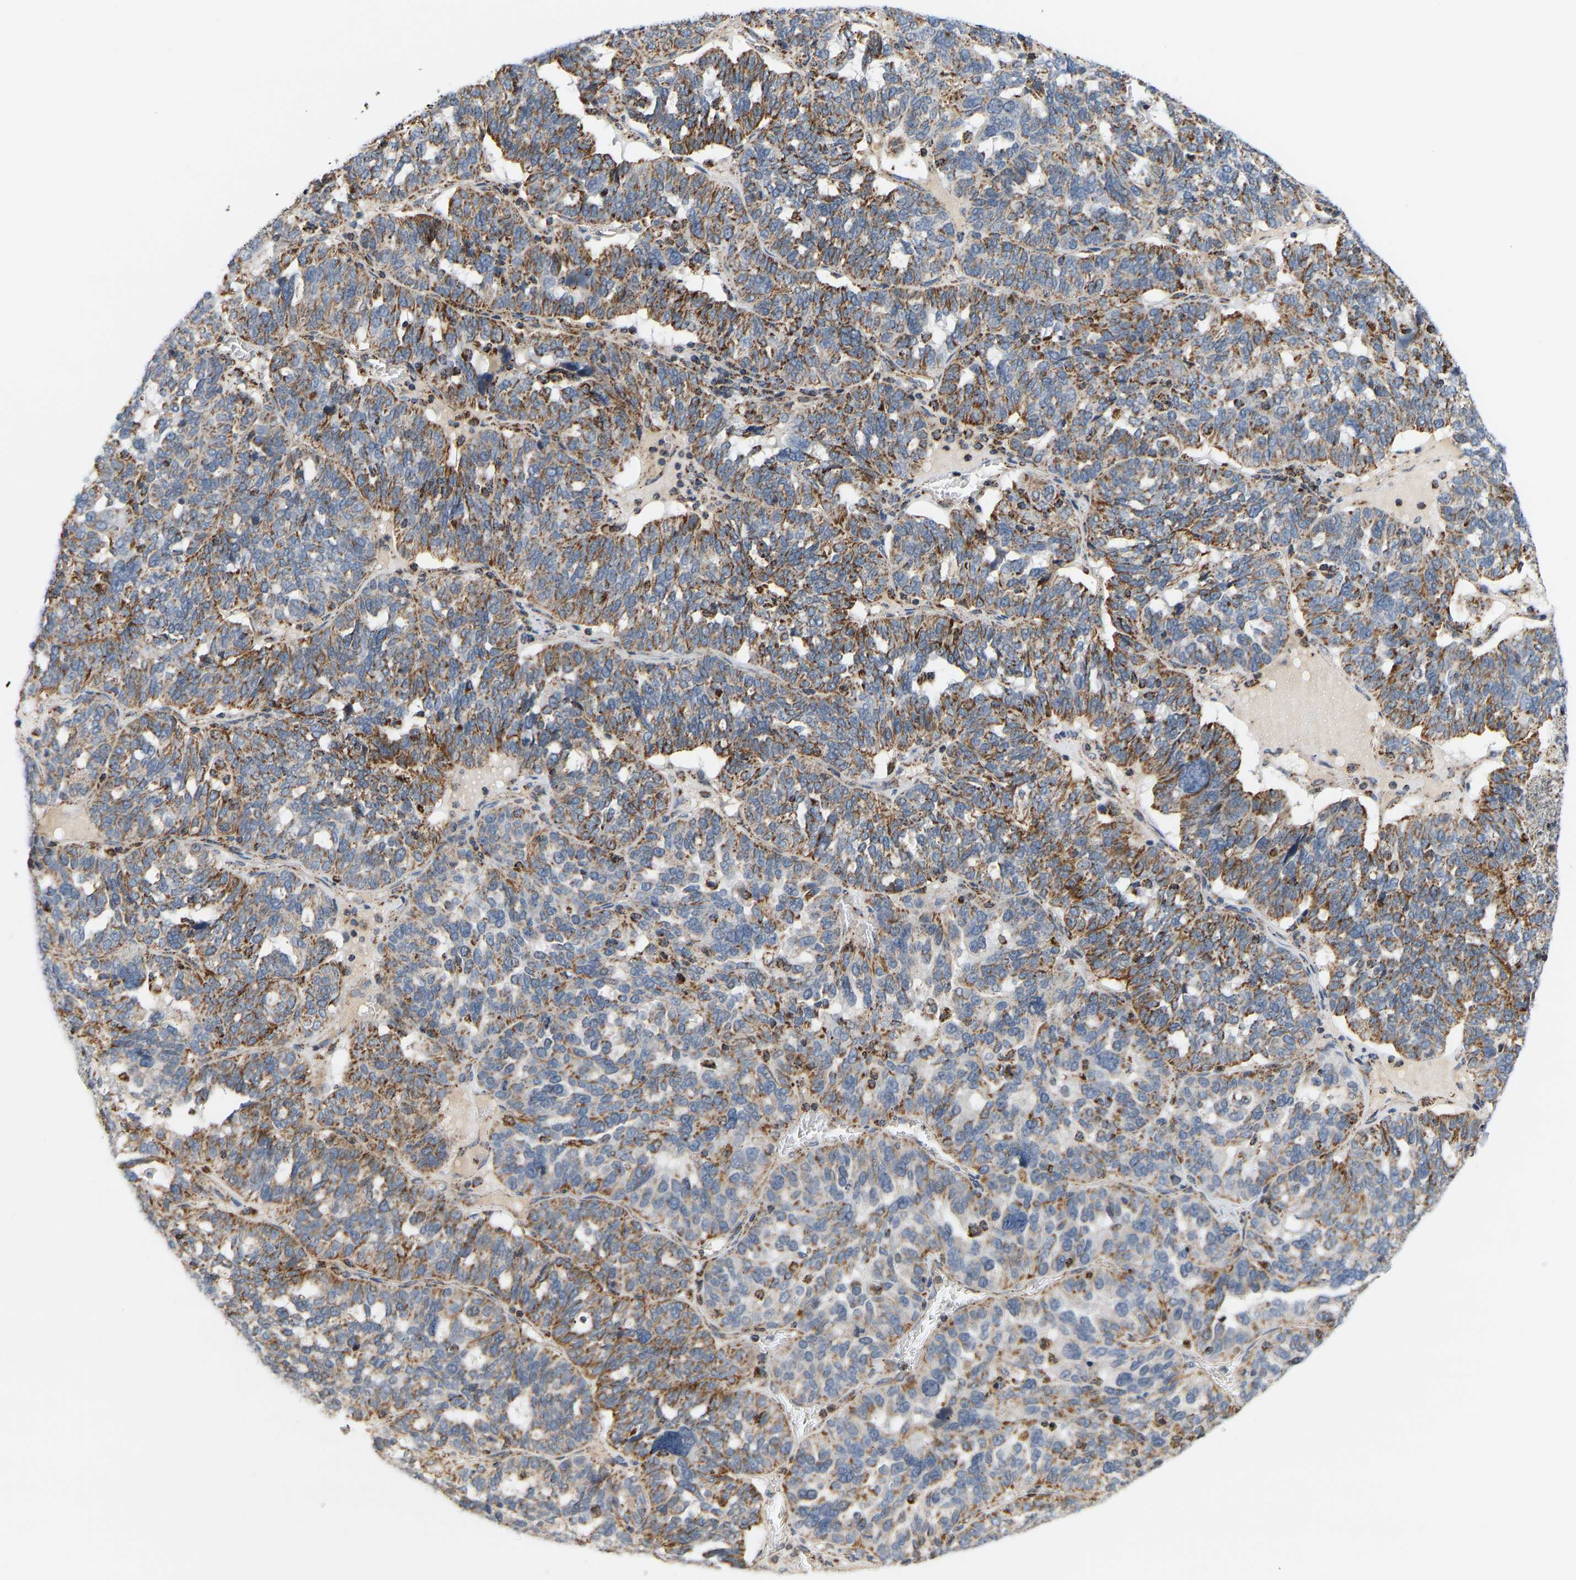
{"staining": {"intensity": "moderate", "quantity": ">75%", "location": "cytoplasmic/membranous"}, "tissue": "ovarian cancer", "cell_type": "Tumor cells", "image_type": "cancer", "snomed": [{"axis": "morphology", "description": "Cystadenocarcinoma, serous, NOS"}, {"axis": "topography", "description": "Ovary"}], "caption": "There is medium levels of moderate cytoplasmic/membranous expression in tumor cells of ovarian cancer (serous cystadenocarcinoma), as demonstrated by immunohistochemical staining (brown color).", "gene": "GPSM2", "patient": {"sex": "female", "age": 59}}